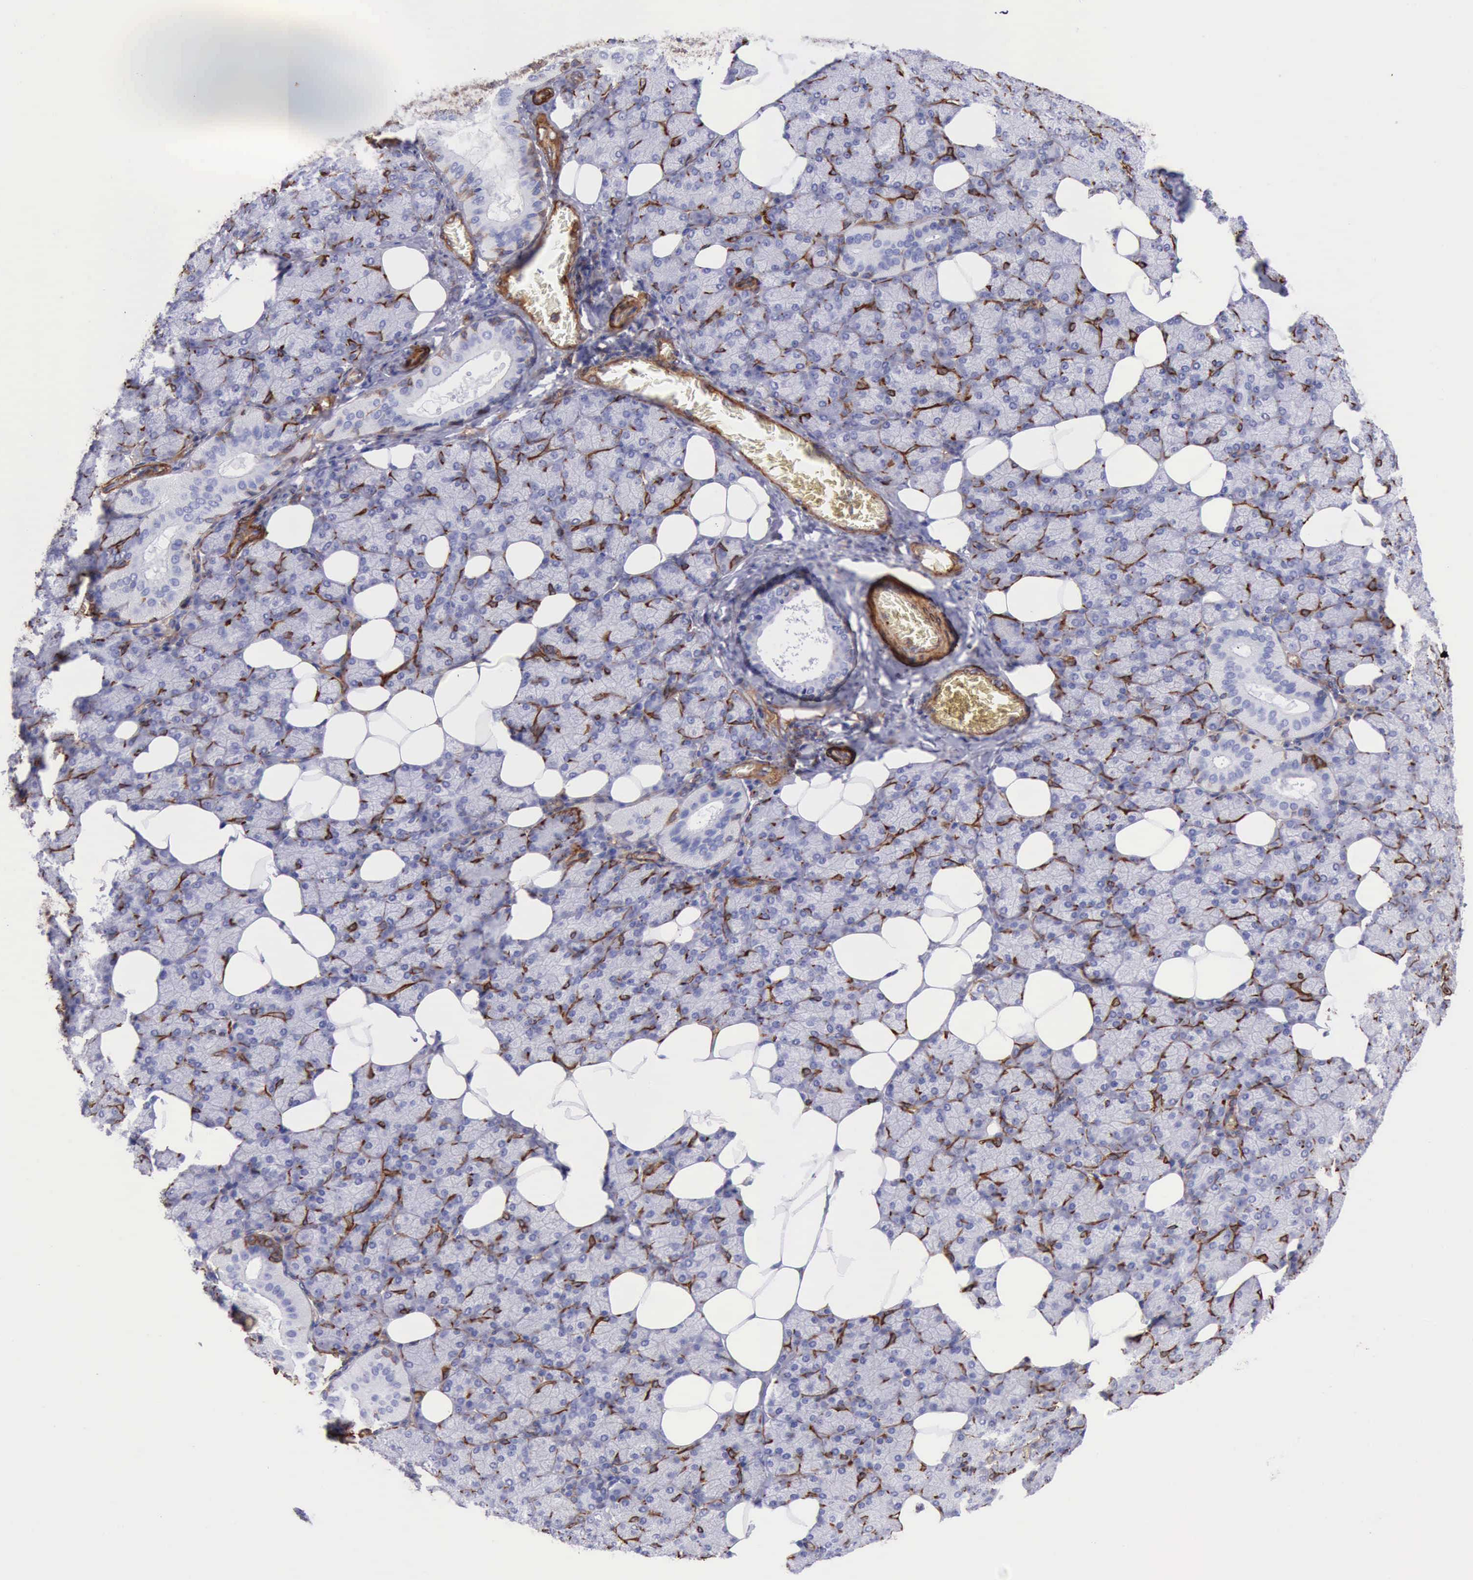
{"staining": {"intensity": "negative", "quantity": "none", "location": "none"}, "tissue": "salivary gland", "cell_type": "Glandular cells", "image_type": "normal", "snomed": [{"axis": "morphology", "description": "Normal tissue, NOS"}, {"axis": "topography", "description": "Lymph node"}, {"axis": "topography", "description": "Salivary gland"}], "caption": "Glandular cells are negative for protein expression in unremarkable human salivary gland. Nuclei are stained in blue.", "gene": "FLNA", "patient": {"sex": "male", "age": 8}}